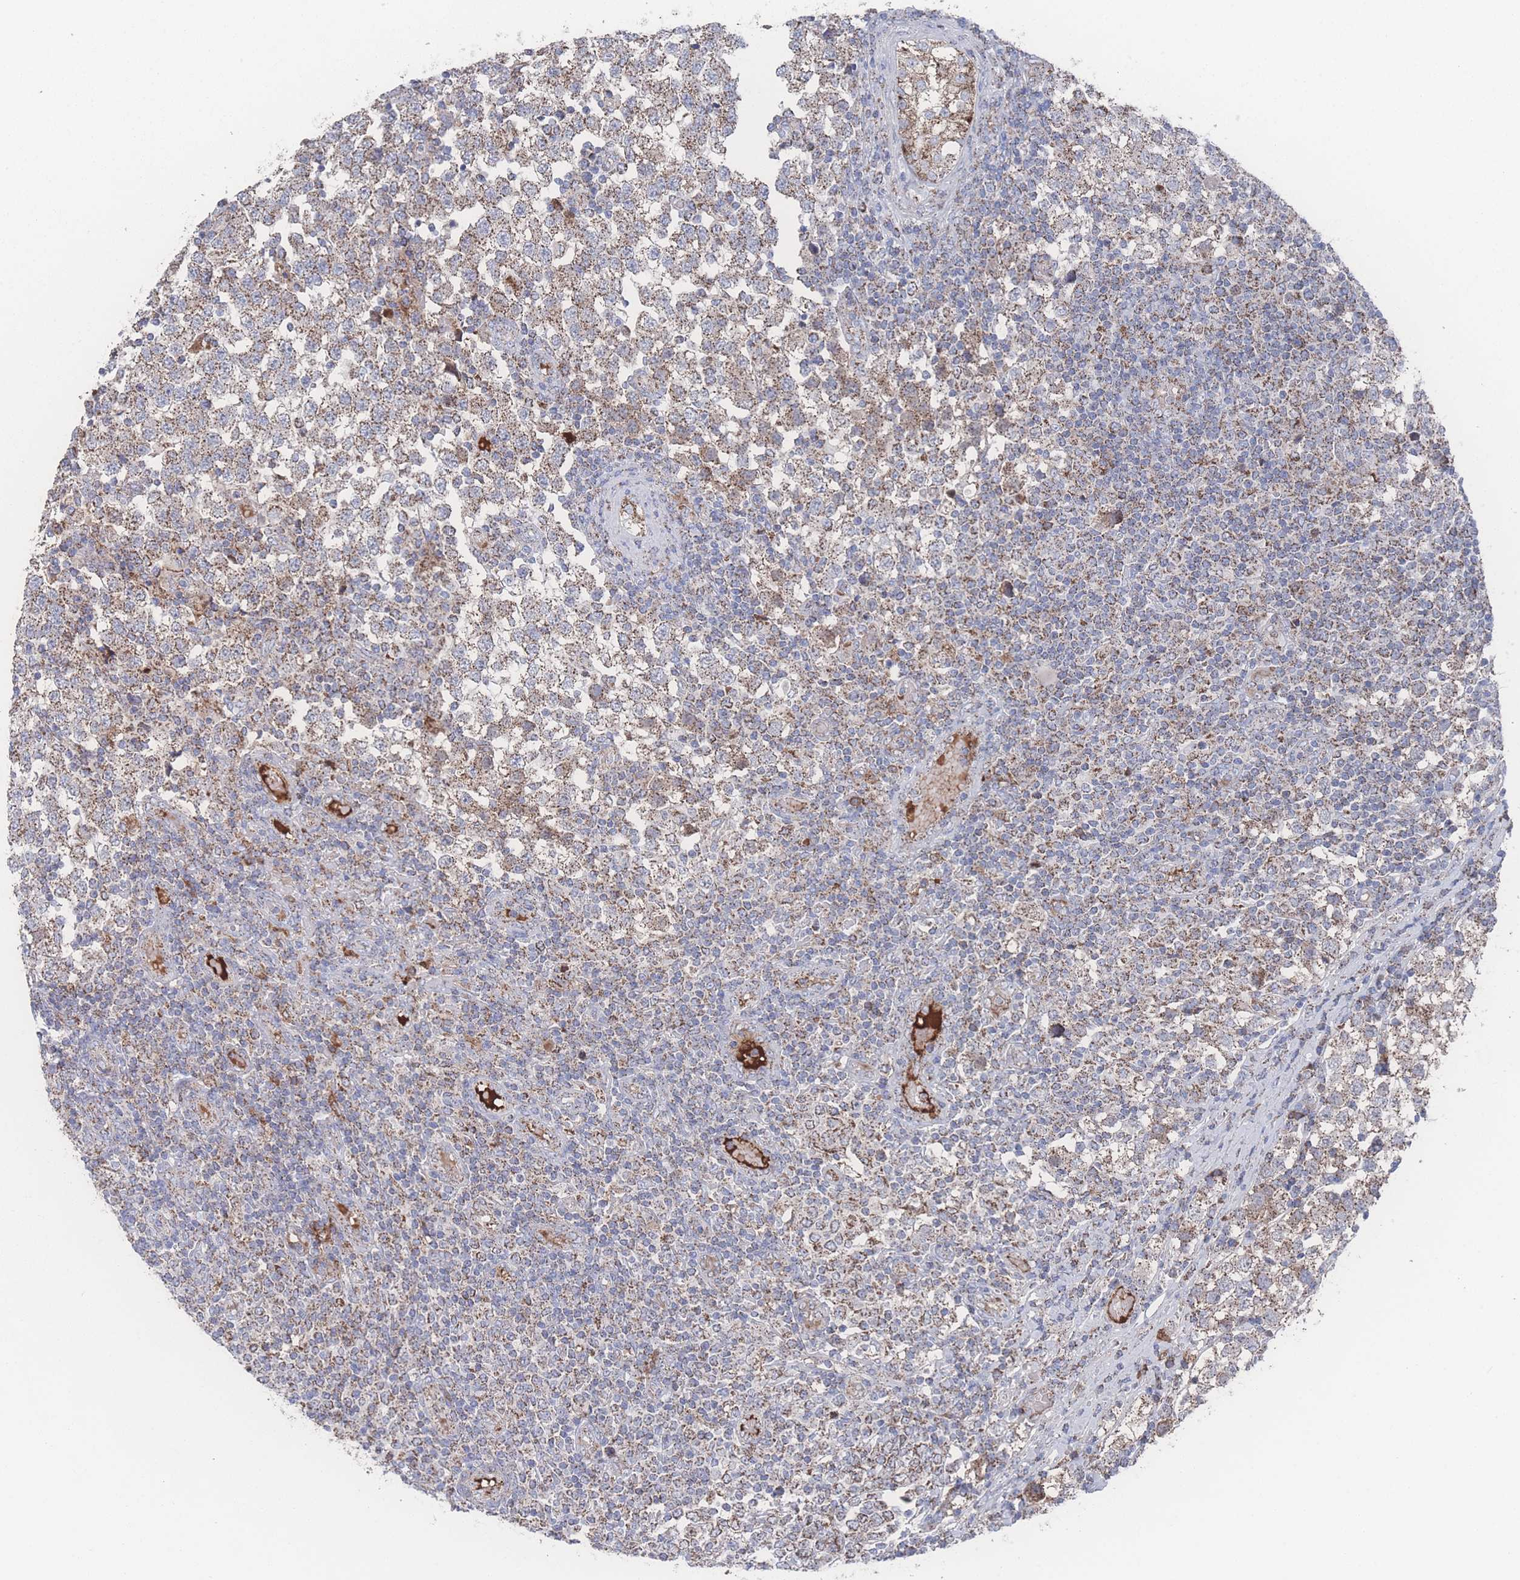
{"staining": {"intensity": "moderate", "quantity": ">75%", "location": "cytoplasmic/membranous"}, "tissue": "testis cancer", "cell_type": "Tumor cells", "image_type": "cancer", "snomed": [{"axis": "morphology", "description": "Seminoma, NOS"}, {"axis": "topography", "description": "Testis"}], "caption": "IHC (DAB (3,3'-diaminobenzidine)) staining of human seminoma (testis) demonstrates moderate cytoplasmic/membranous protein positivity in approximately >75% of tumor cells. The protein is stained brown, and the nuclei are stained in blue (DAB IHC with brightfield microscopy, high magnification).", "gene": "PEX14", "patient": {"sex": "male", "age": 34}}